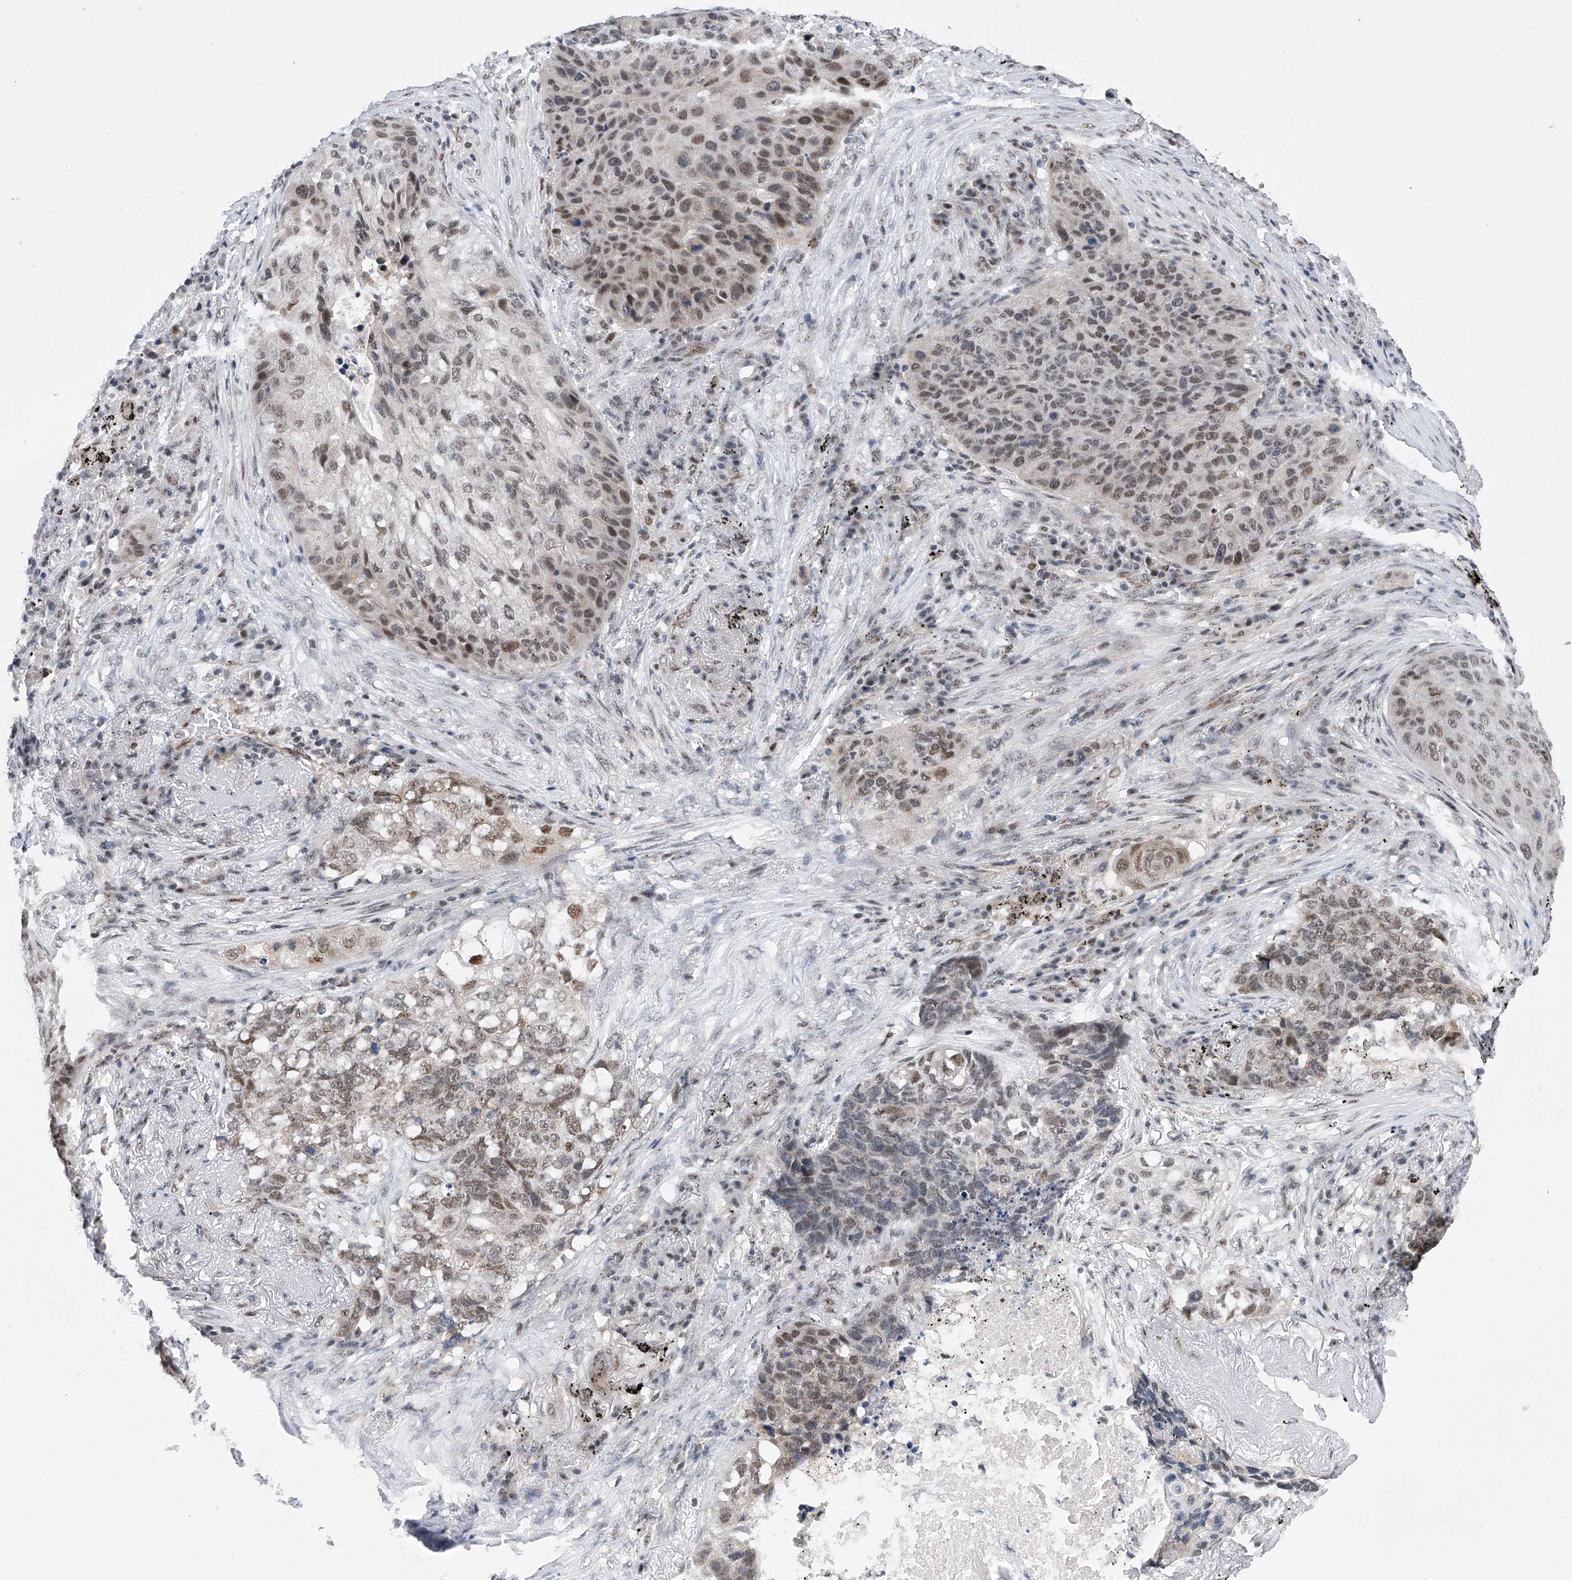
{"staining": {"intensity": "moderate", "quantity": "25%-75%", "location": "nuclear"}, "tissue": "lung cancer", "cell_type": "Tumor cells", "image_type": "cancer", "snomed": [{"axis": "morphology", "description": "Squamous cell carcinoma, NOS"}, {"axis": "topography", "description": "Lung"}], "caption": "Immunohistochemical staining of lung squamous cell carcinoma exhibits moderate nuclear protein expression in about 25%-75% of tumor cells. The protein is stained brown, and the nuclei are stained in blue (DAB IHC with brightfield microscopy, high magnification).", "gene": "RAD54L", "patient": {"sex": "female", "age": 63}}